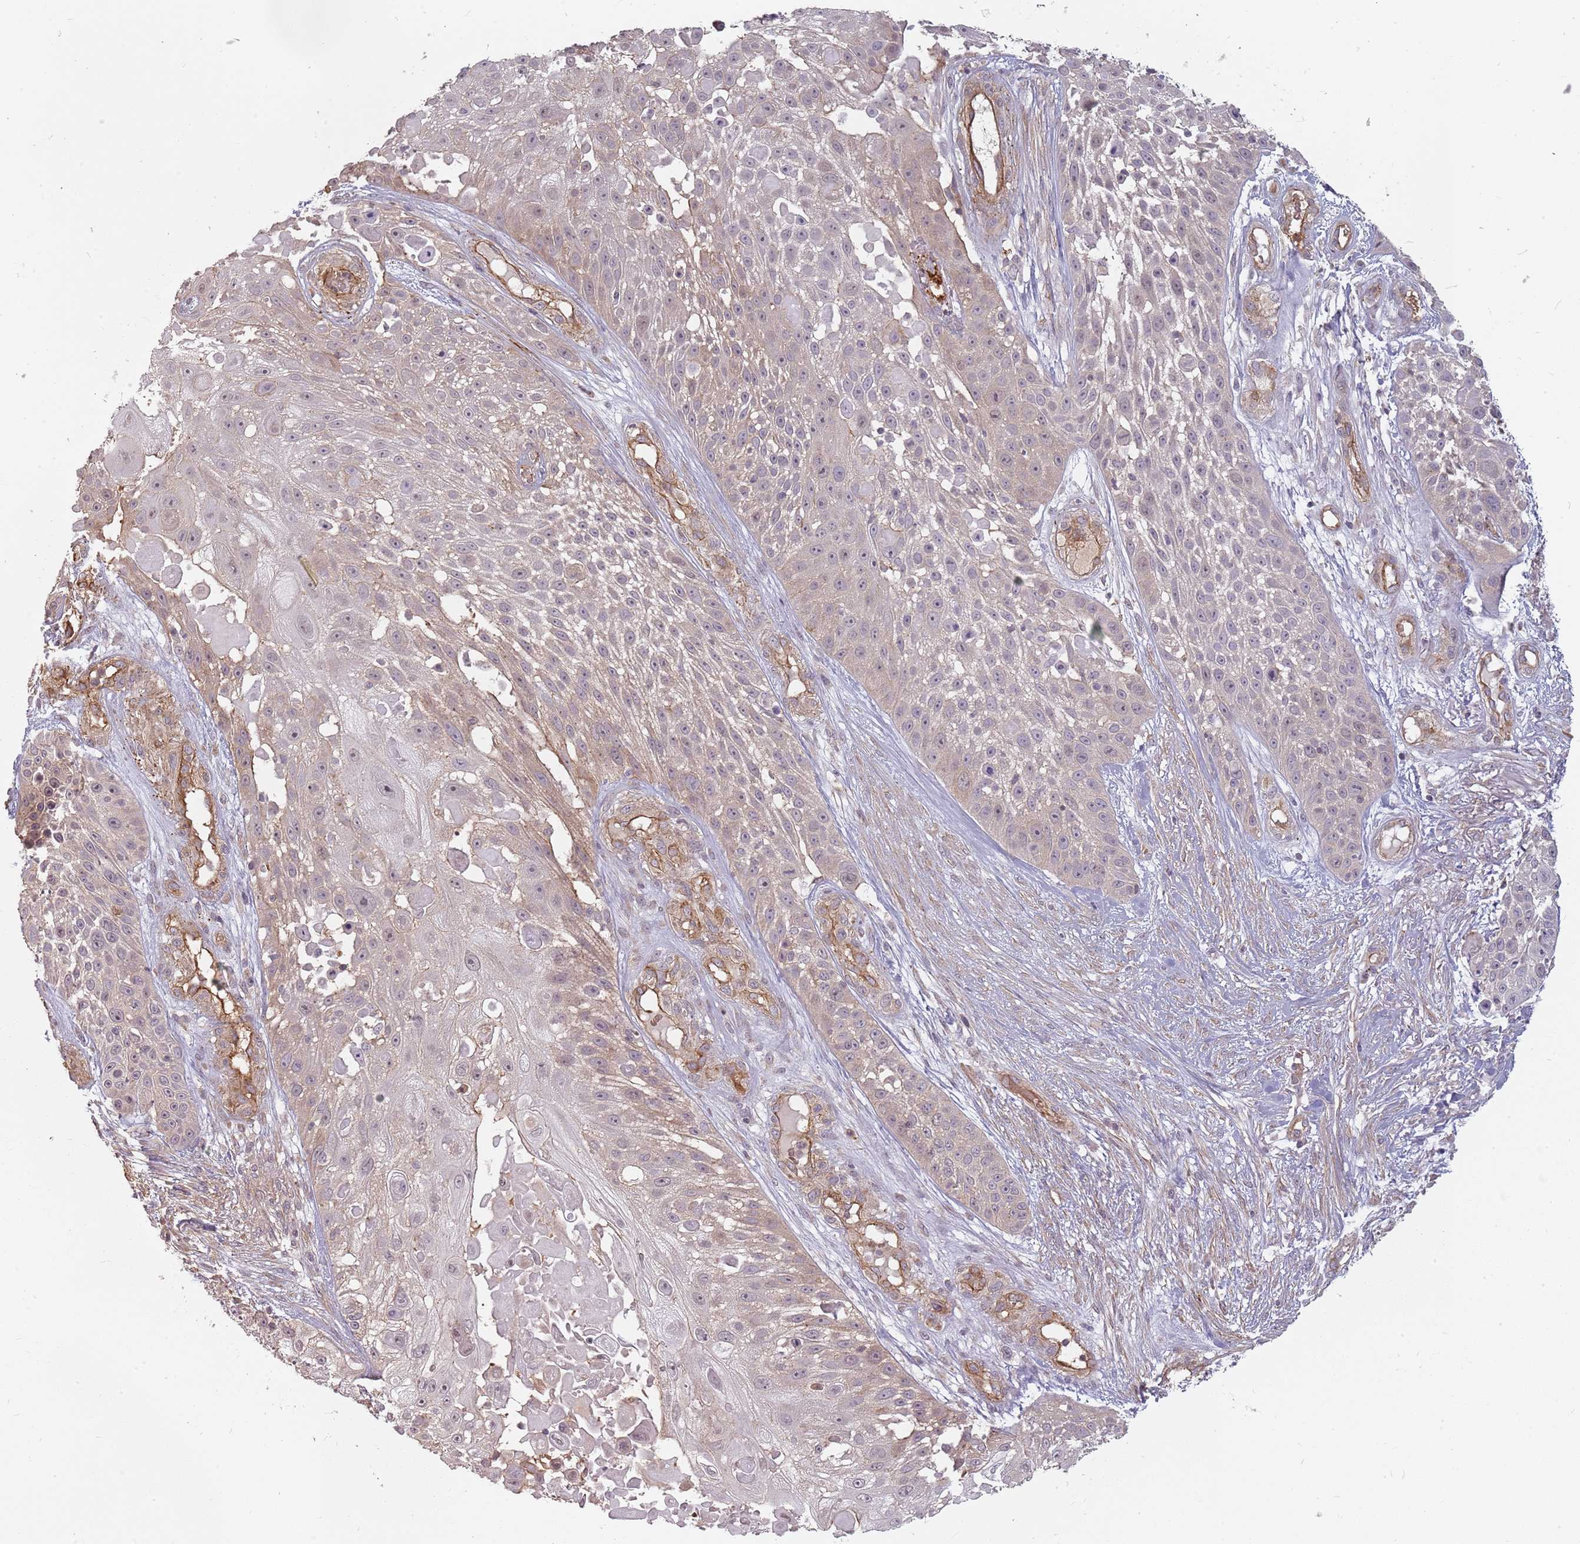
{"staining": {"intensity": "weak", "quantity": "<25%", "location": "cytoplasmic/membranous"}, "tissue": "skin cancer", "cell_type": "Tumor cells", "image_type": "cancer", "snomed": [{"axis": "morphology", "description": "Squamous cell carcinoma, NOS"}, {"axis": "topography", "description": "Skin"}], "caption": "Image shows no protein expression in tumor cells of skin cancer (squamous cell carcinoma) tissue. (Stains: DAB immunohistochemistry (IHC) with hematoxylin counter stain, Microscopy: brightfield microscopy at high magnification).", "gene": "PPP1R14C", "patient": {"sex": "female", "age": 86}}